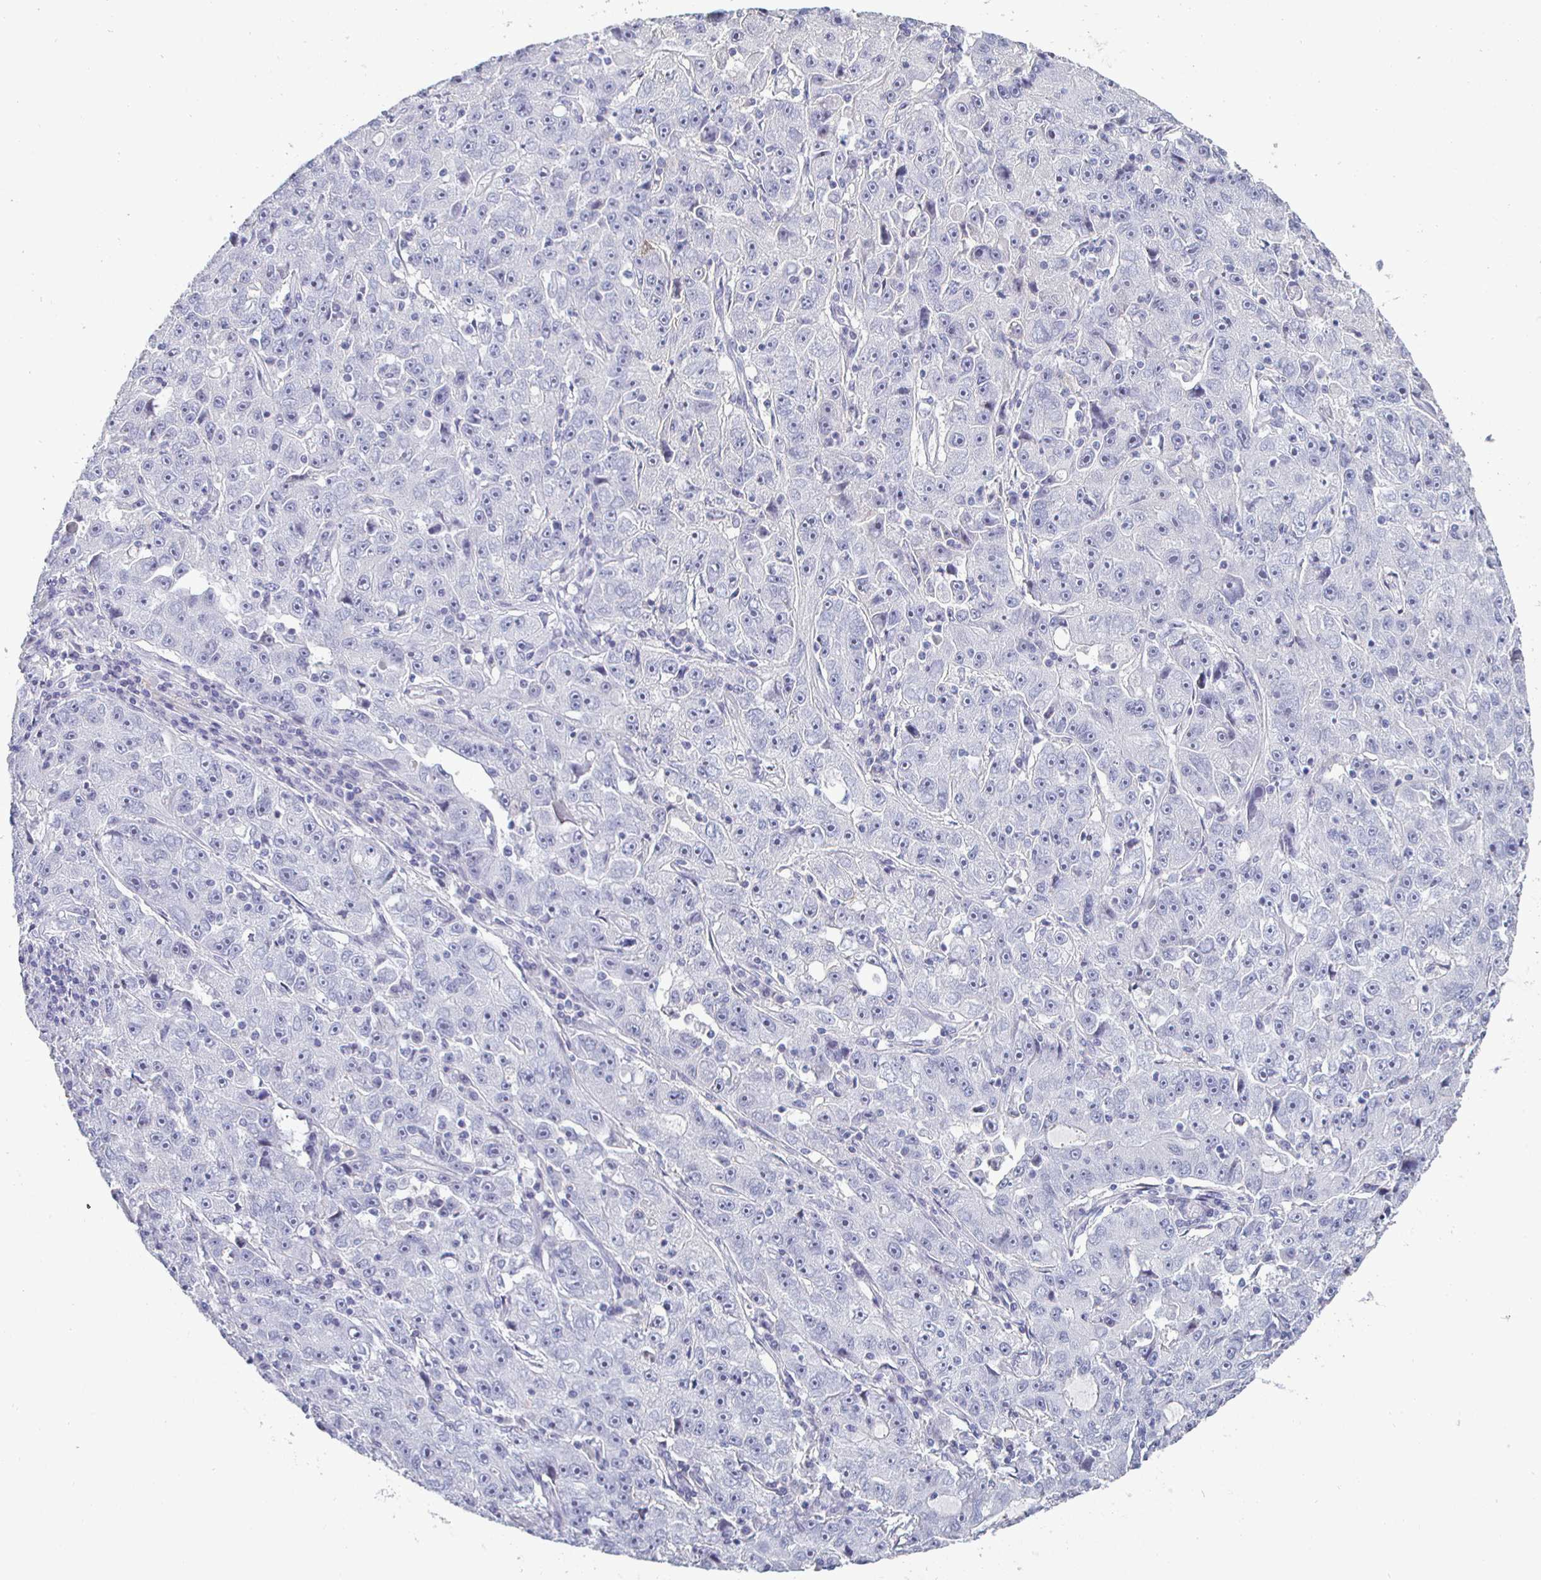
{"staining": {"intensity": "negative", "quantity": "none", "location": "none"}, "tissue": "lung cancer", "cell_type": "Tumor cells", "image_type": "cancer", "snomed": [{"axis": "morphology", "description": "Normal morphology"}, {"axis": "morphology", "description": "Adenocarcinoma, NOS"}, {"axis": "topography", "description": "Lymph node"}, {"axis": "topography", "description": "Lung"}], "caption": "Immunohistochemistry (IHC) histopathology image of adenocarcinoma (lung) stained for a protein (brown), which demonstrates no positivity in tumor cells.", "gene": "ENPP1", "patient": {"sex": "female", "age": 57}}